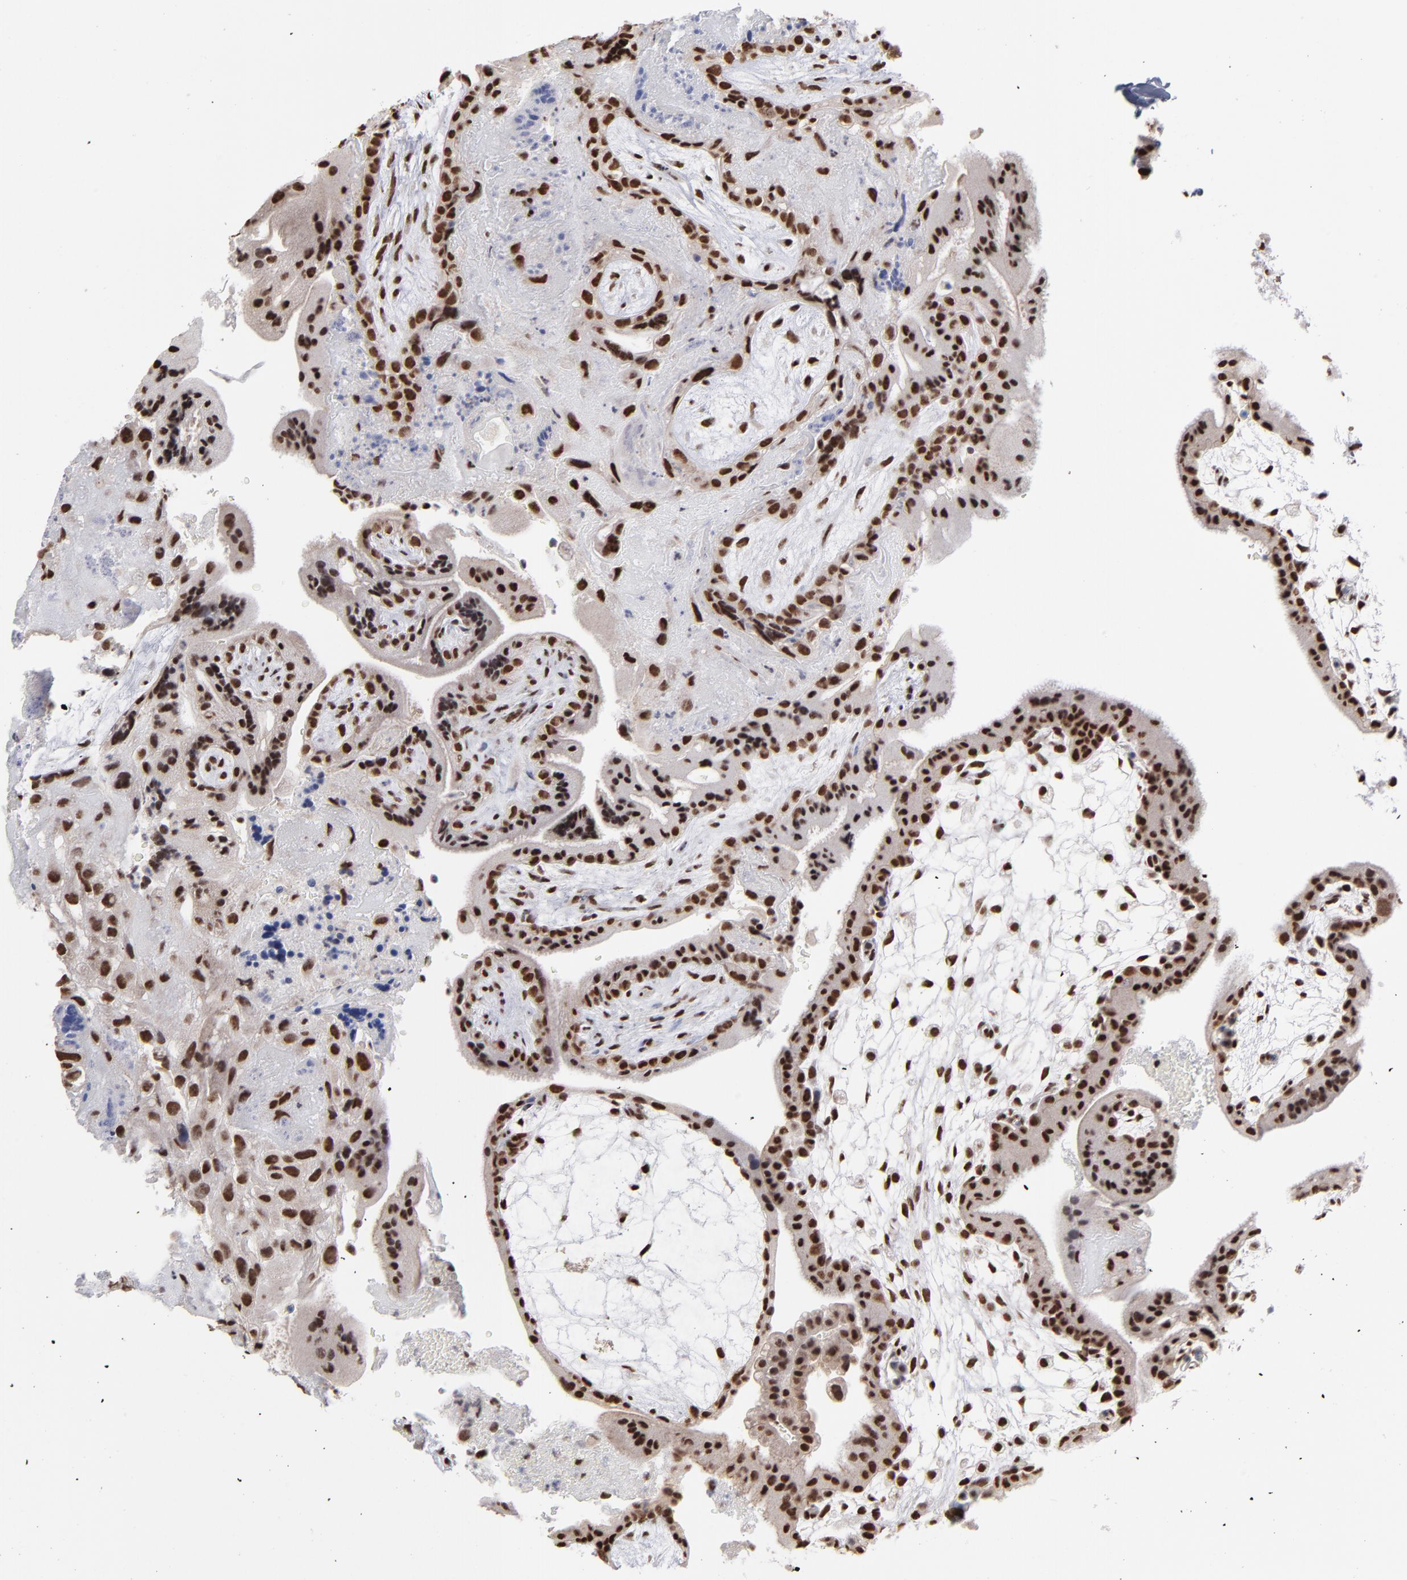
{"staining": {"intensity": "strong", "quantity": ">75%", "location": "cytoplasmic/membranous,nuclear"}, "tissue": "placenta", "cell_type": "Decidual cells", "image_type": "normal", "snomed": [{"axis": "morphology", "description": "Normal tissue, NOS"}, {"axis": "topography", "description": "Placenta"}], "caption": "This is a photomicrograph of IHC staining of unremarkable placenta, which shows strong positivity in the cytoplasmic/membranous,nuclear of decidual cells.", "gene": "ZNF3", "patient": {"sex": "female", "age": 35}}